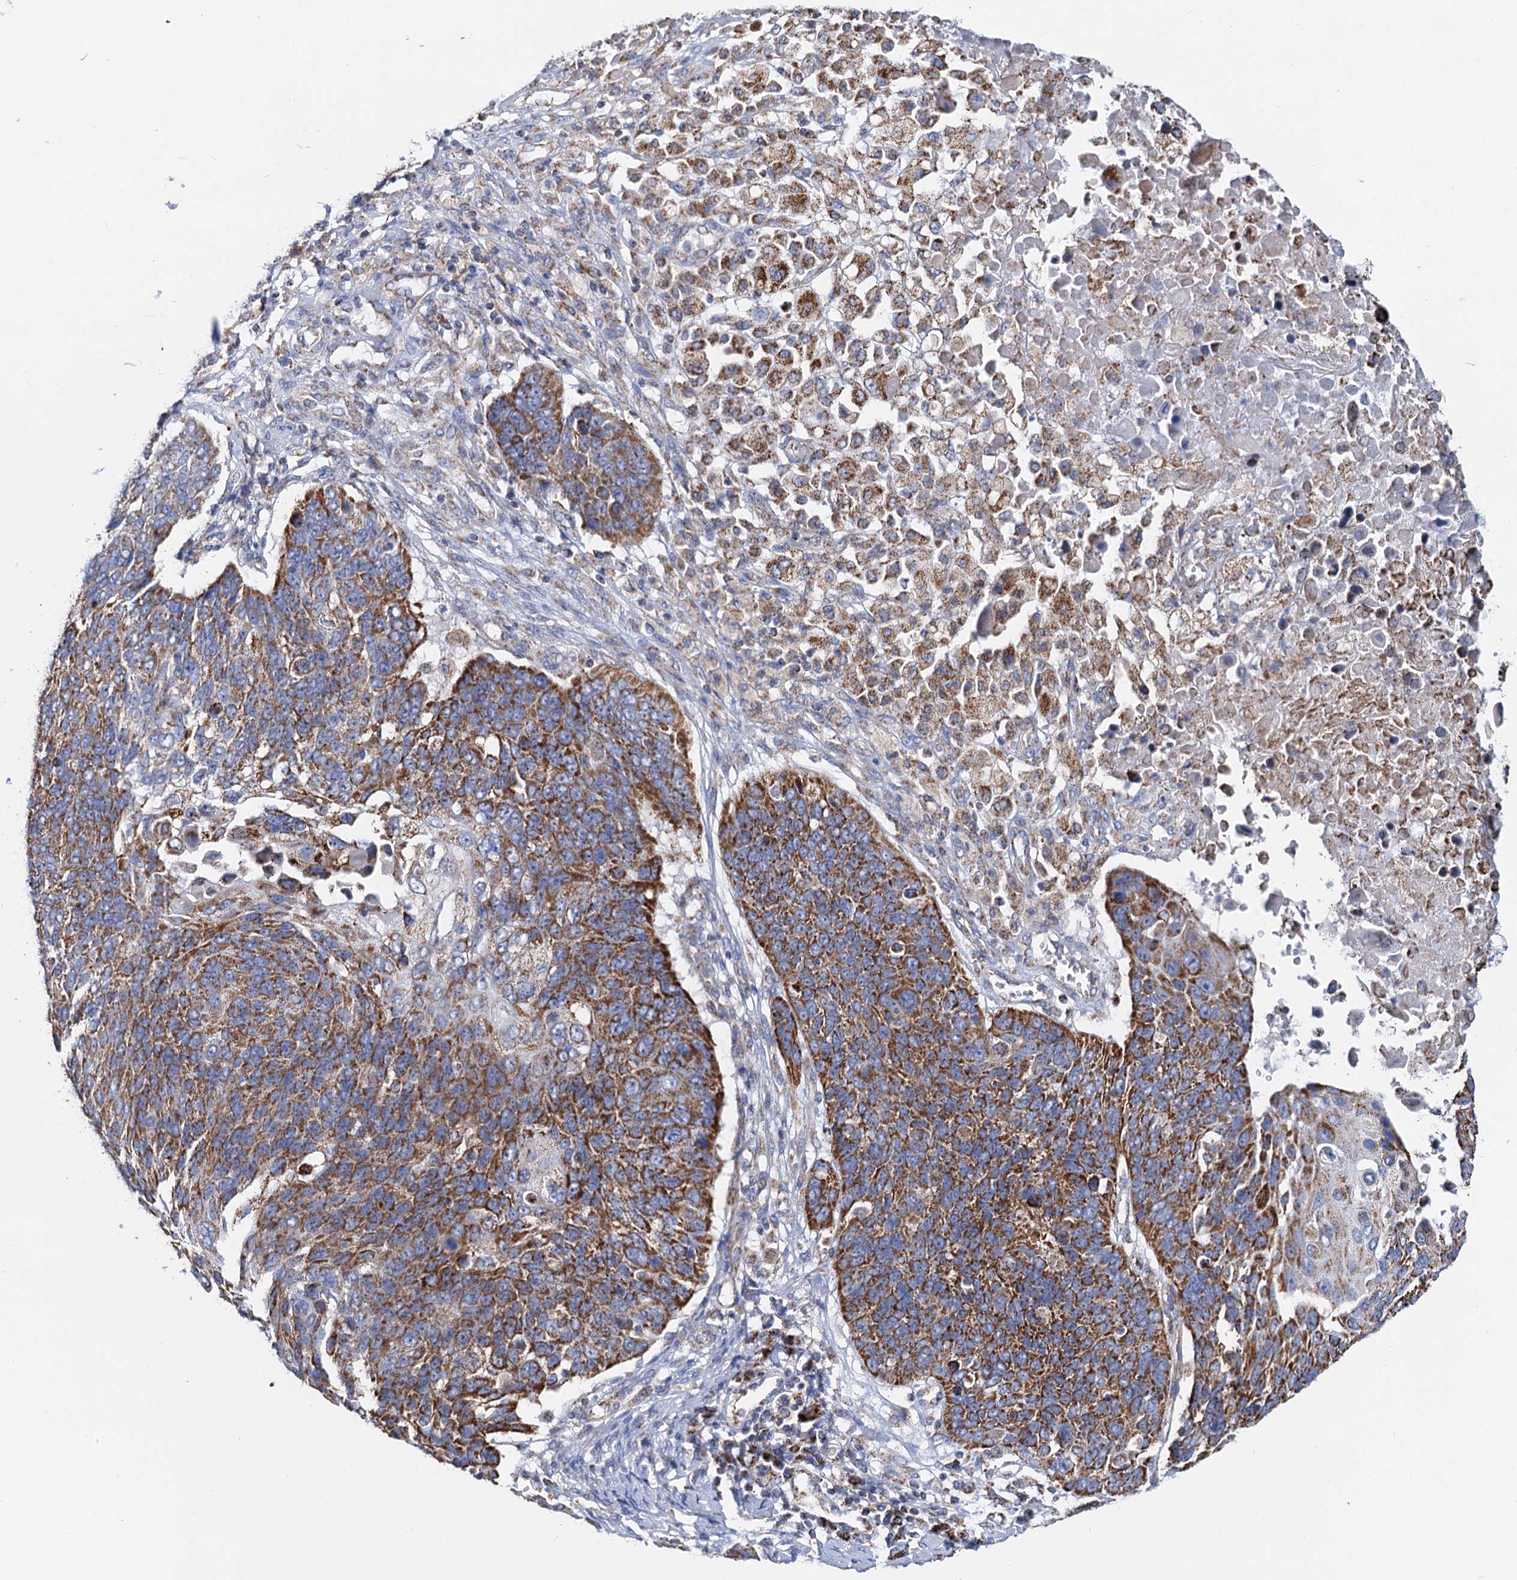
{"staining": {"intensity": "strong", "quantity": ">75%", "location": "cytoplasmic/membranous"}, "tissue": "lung cancer", "cell_type": "Tumor cells", "image_type": "cancer", "snomed": [{"axis": "morphology", "description": "Squamous cell carcinoma, NOS"}, {"axis": "topography", "description": "Lung"}], "caption": "Lung cancer (squamous cell carcinoma) stained with a brown dye reveals strong cytoplasmic/membranous positive expression in approximately >75% of tumor cells.", "gene": "C2CD3", "patient": {"sex": "male", "age": 66}}